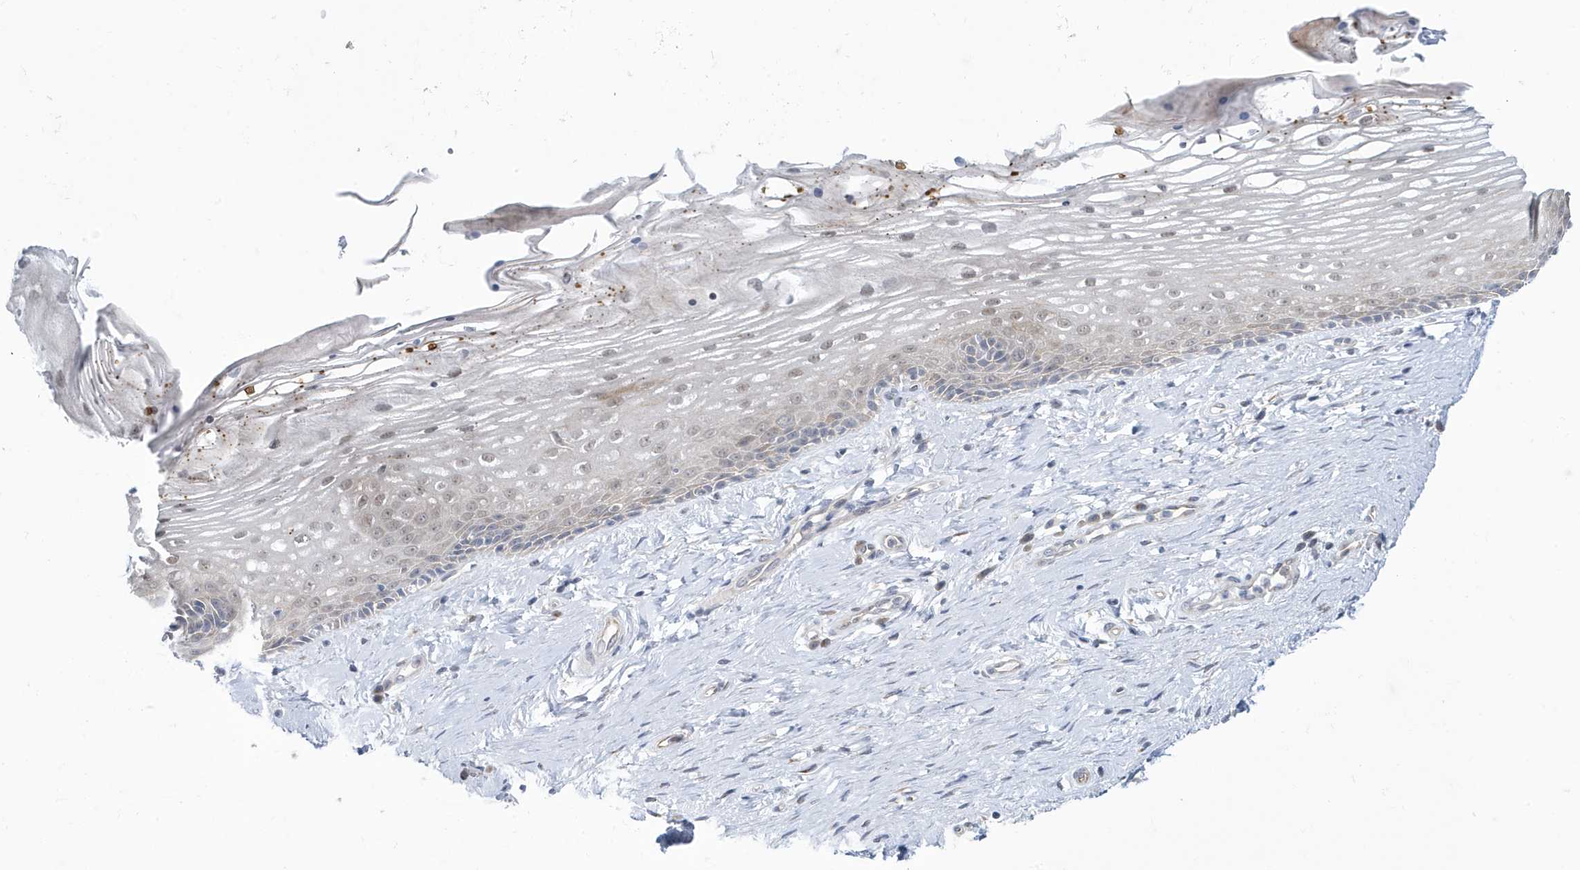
{"staining": {"intensity": "moderate", "quantity": "25%-75%", "location": "cytoplasmic/membranous,nuclear"}, "tissue": "vagina", "cell_type": "Squamous epithelial cells", "image_type": "normal", "snomed": [{"axis": "morphology", "description": "Normal tissue, NOS"}, {"axis": "topography", "description": "Vagina"}], "caption": "A medium amount of moderate cytoplasmic/membranous,nuclear staining is identified in about 25%-75% of squamous epithelial cells in unremarkable vagina. The staining is performed using DAB brown chromogen to label protein expression. The nuclei are counter-stained blue using hematoxylin.", "gene": "ZNF654", "patient": {"sex": "female", "age": 46}}